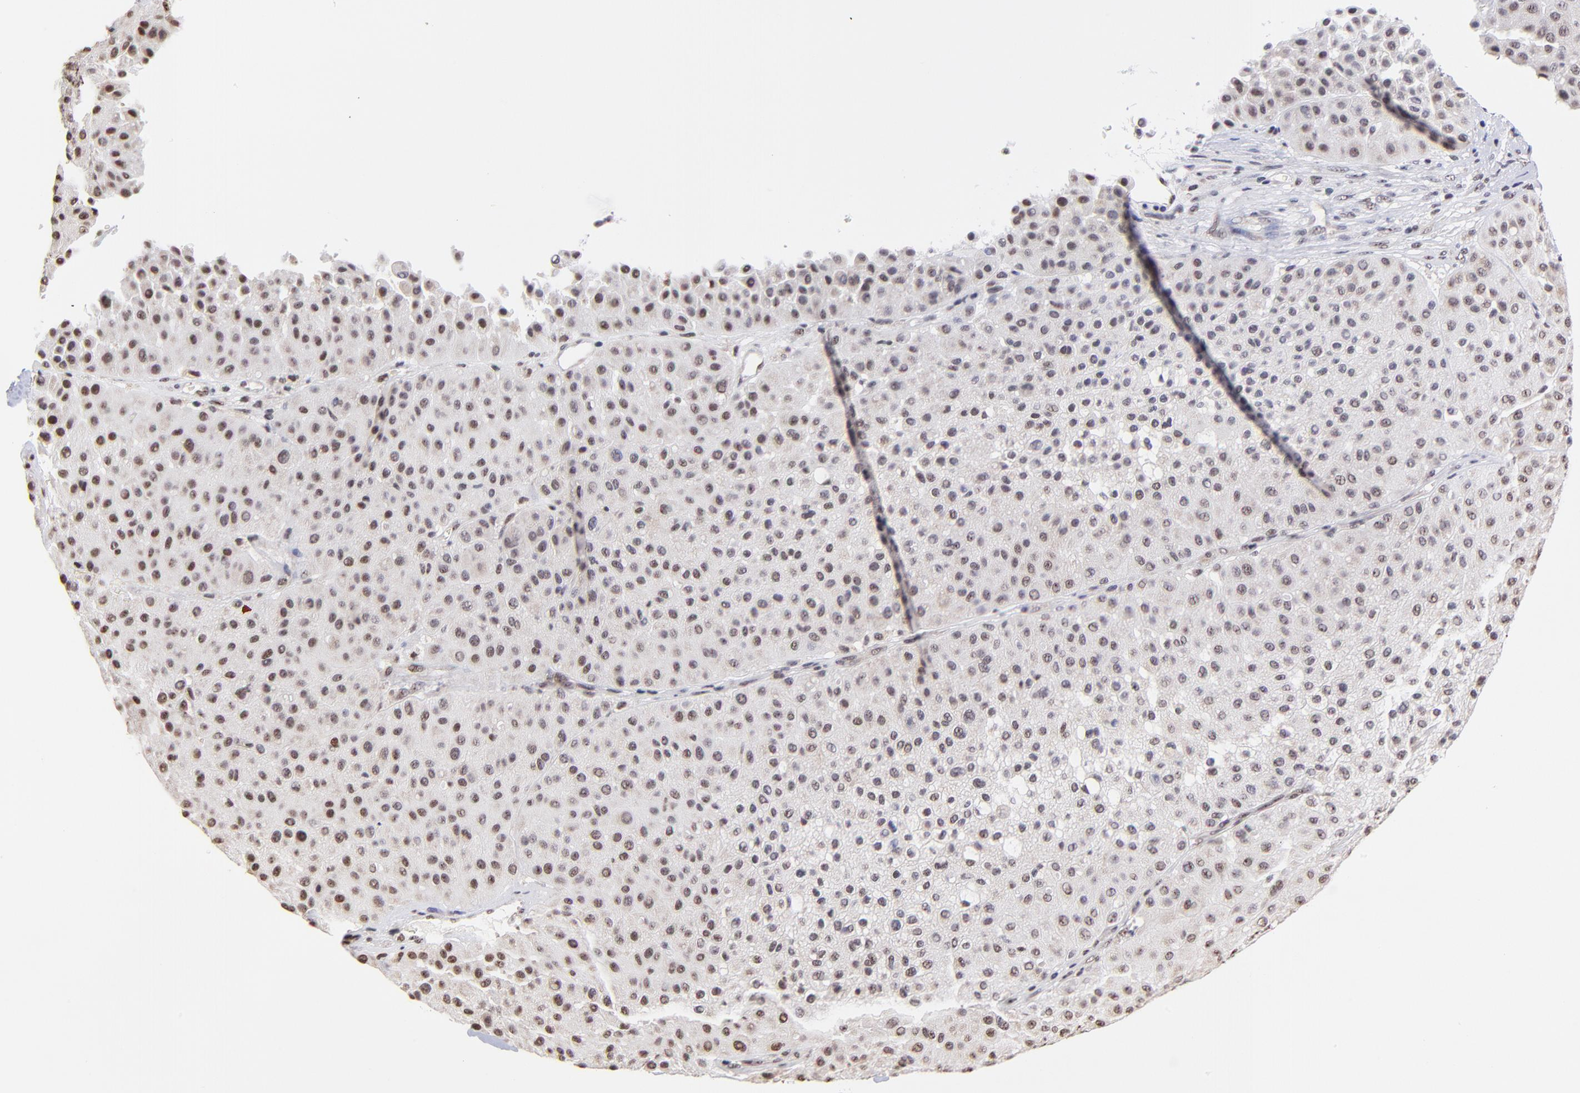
{"staining": {"intensity": "weak", "quantity": "25%-75%", "location": "cytoplasmic/membranous,nuclear"}, "tissue": "melanoma", "cell_type": "Tumor cells", "image_type": "cancer", "snomed": [{"axis": "morphology", "description": "Normal tissue, NOS"}, {"axis": "morphology", "description": "Malignant melanoma, Metastatic site"}, {"axis": "topography", "description": "Skin"}], "caption": "Human malignant melanoma (metastatic site) stained with a brown dye reveals weak cytoplasmic/membranous and nuclear positive positivity in approximately 25%-75% of tumor cells.", "gene": "ZNF670", "patient": {"sex": "male", "age": 41}}